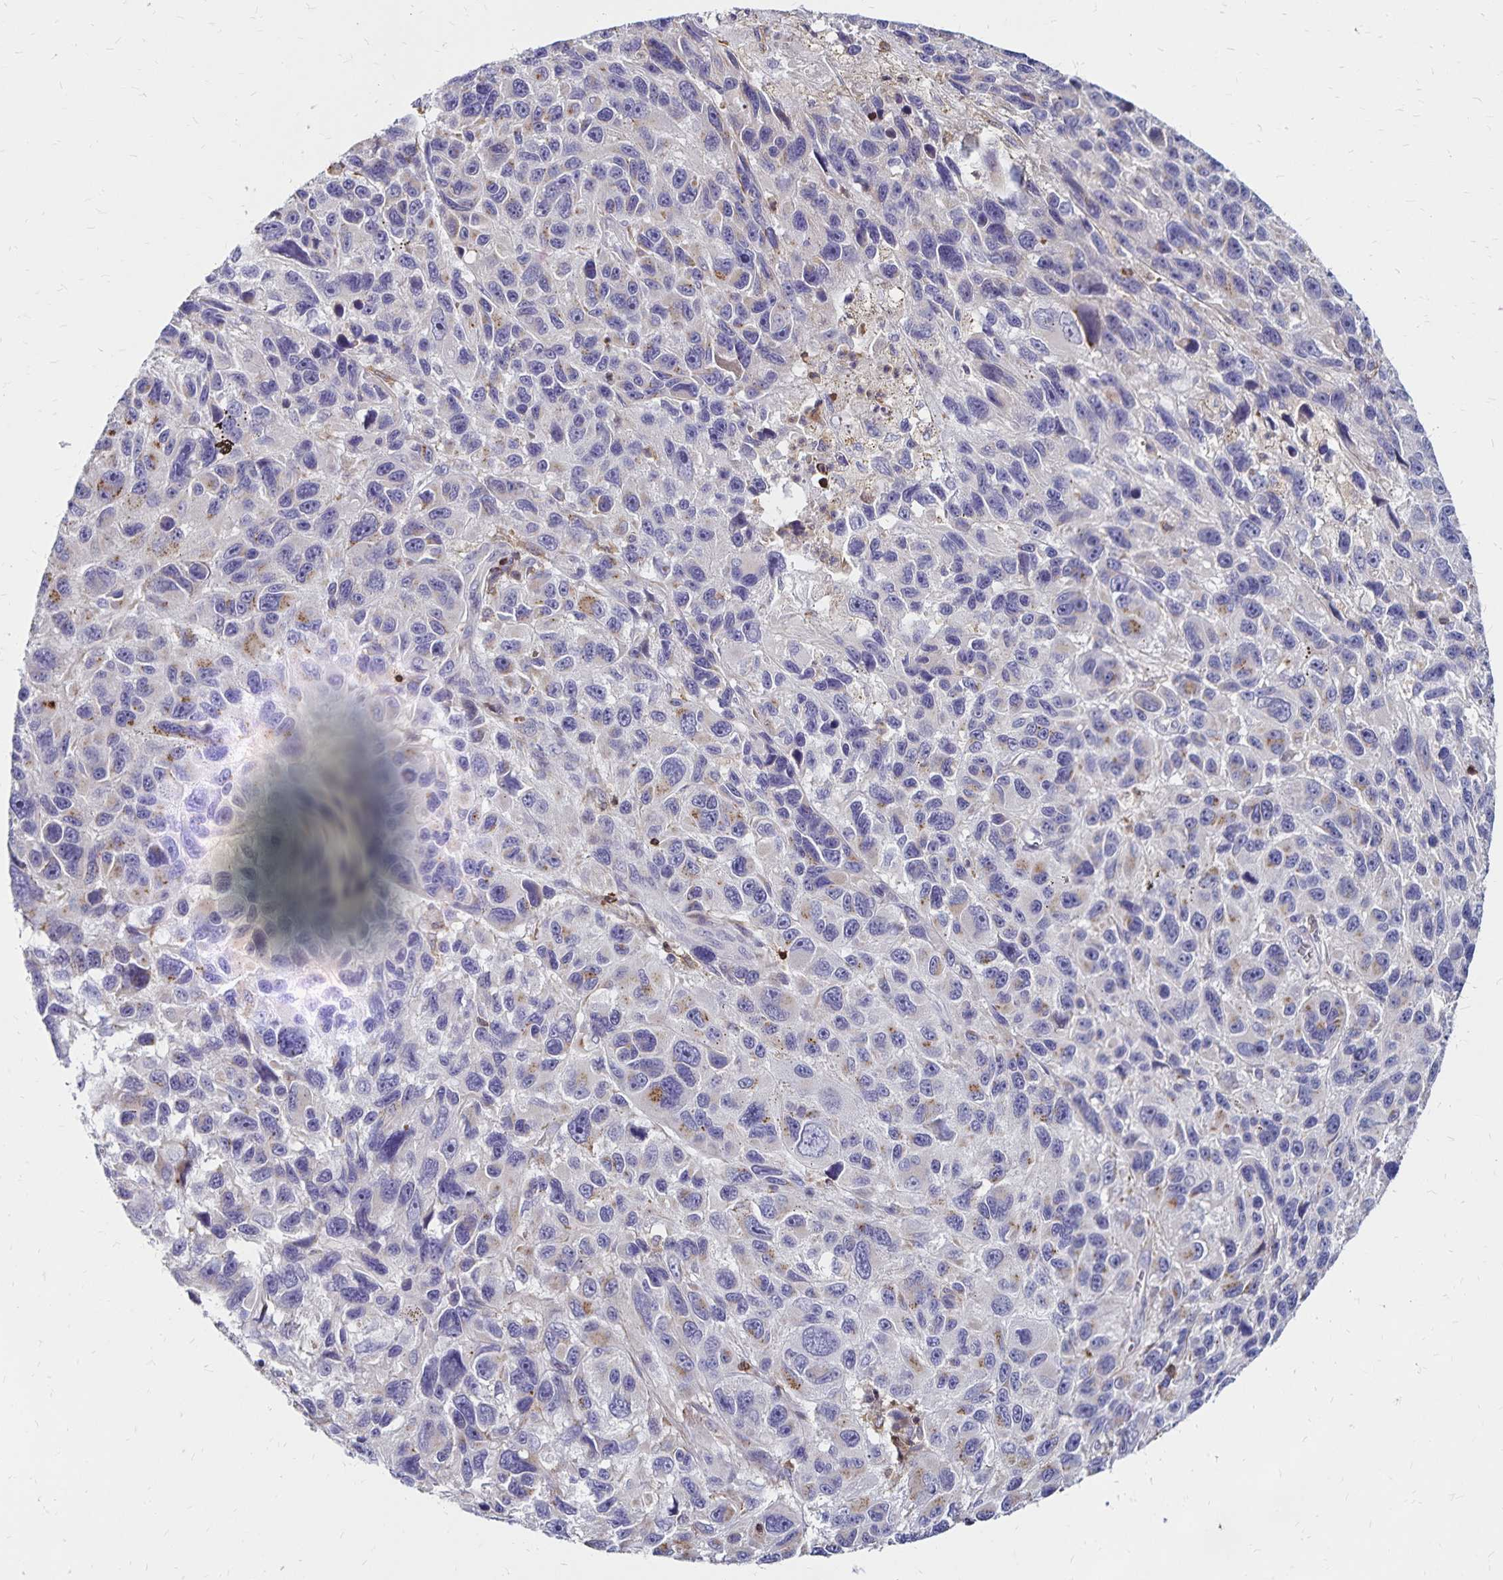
{"staining": {"intensity": "negative", "quantity": "none", "location": "none"}, "tissue": "melanoma", "cell_type": "Tumor cells", "image_type": "cancer", "snomed": [{"axis": "morphology", "description": "Malignant melanoma, NOS"}, {"axis": "topography", "description": "Skin"}], "caption": "IHC photomicrograph of melanoma stained for a protein (brown), which shows no expression in tumor cells.", "gene": "NAGPA", "patient": {"sex": "male", "age": 53}}